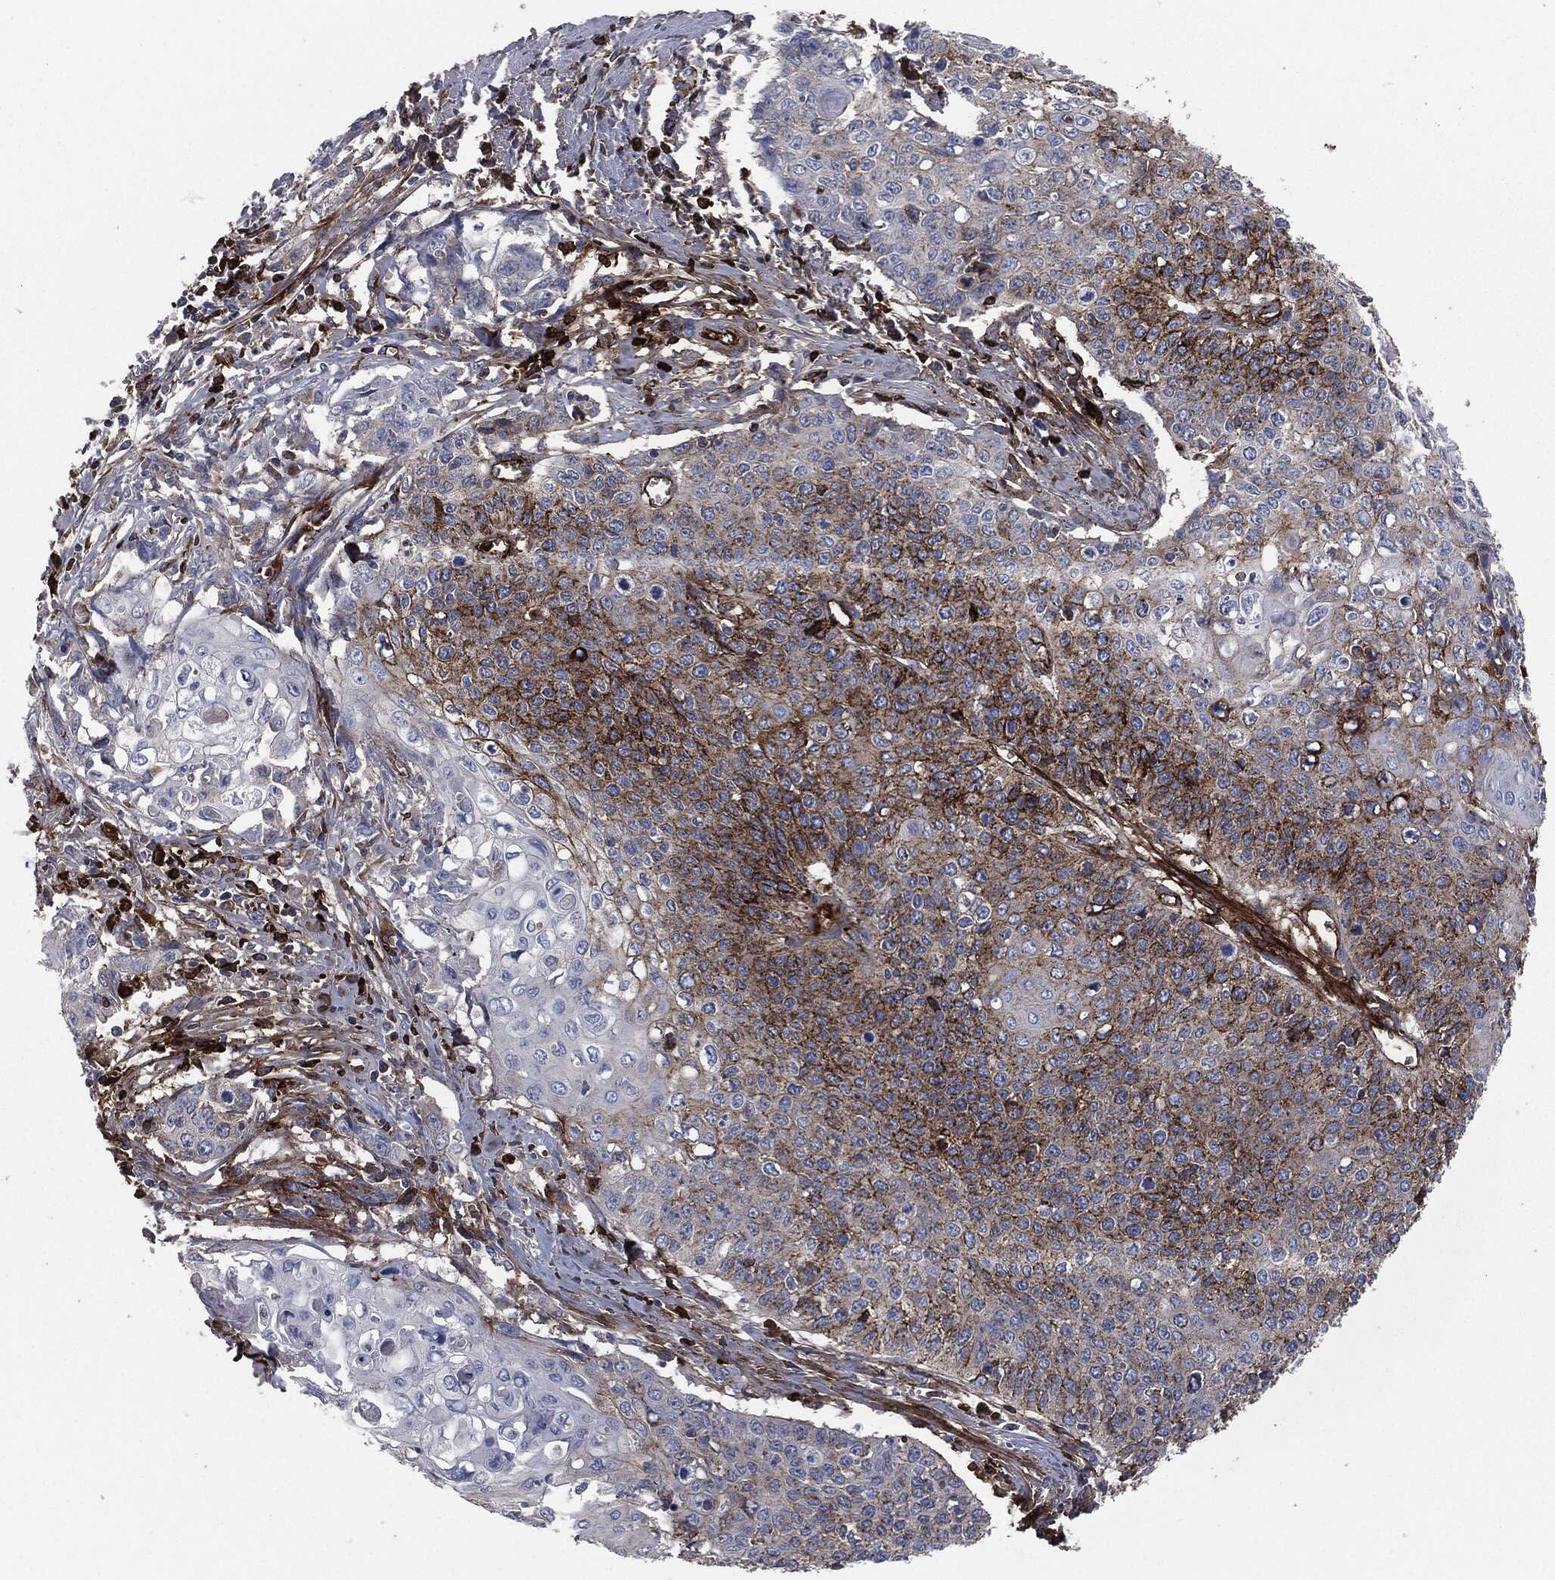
{"staining": {"intensity": "strong", "quantity": "<25%", "location": "cytoplasmic/membranous"}, "tissue": "cervical cancer", "cell_type": "Tumor cells", "image_type": "cancer", "snomed": [{"axis": "morphology", "description": "Squamous cell carcinoma, NOS"}, {"axis": "topography", "description": "Cervix"}], "caption": "Strong cytoplasmic/membranous positivity is identified in approximately <25% of tumor cells in cervical cancer (squamous cell carcinoma). (IHC, brightfield microscopy, high magnification).", "gene": "APOB", "patient": {"sex": "female", "age": 39}}